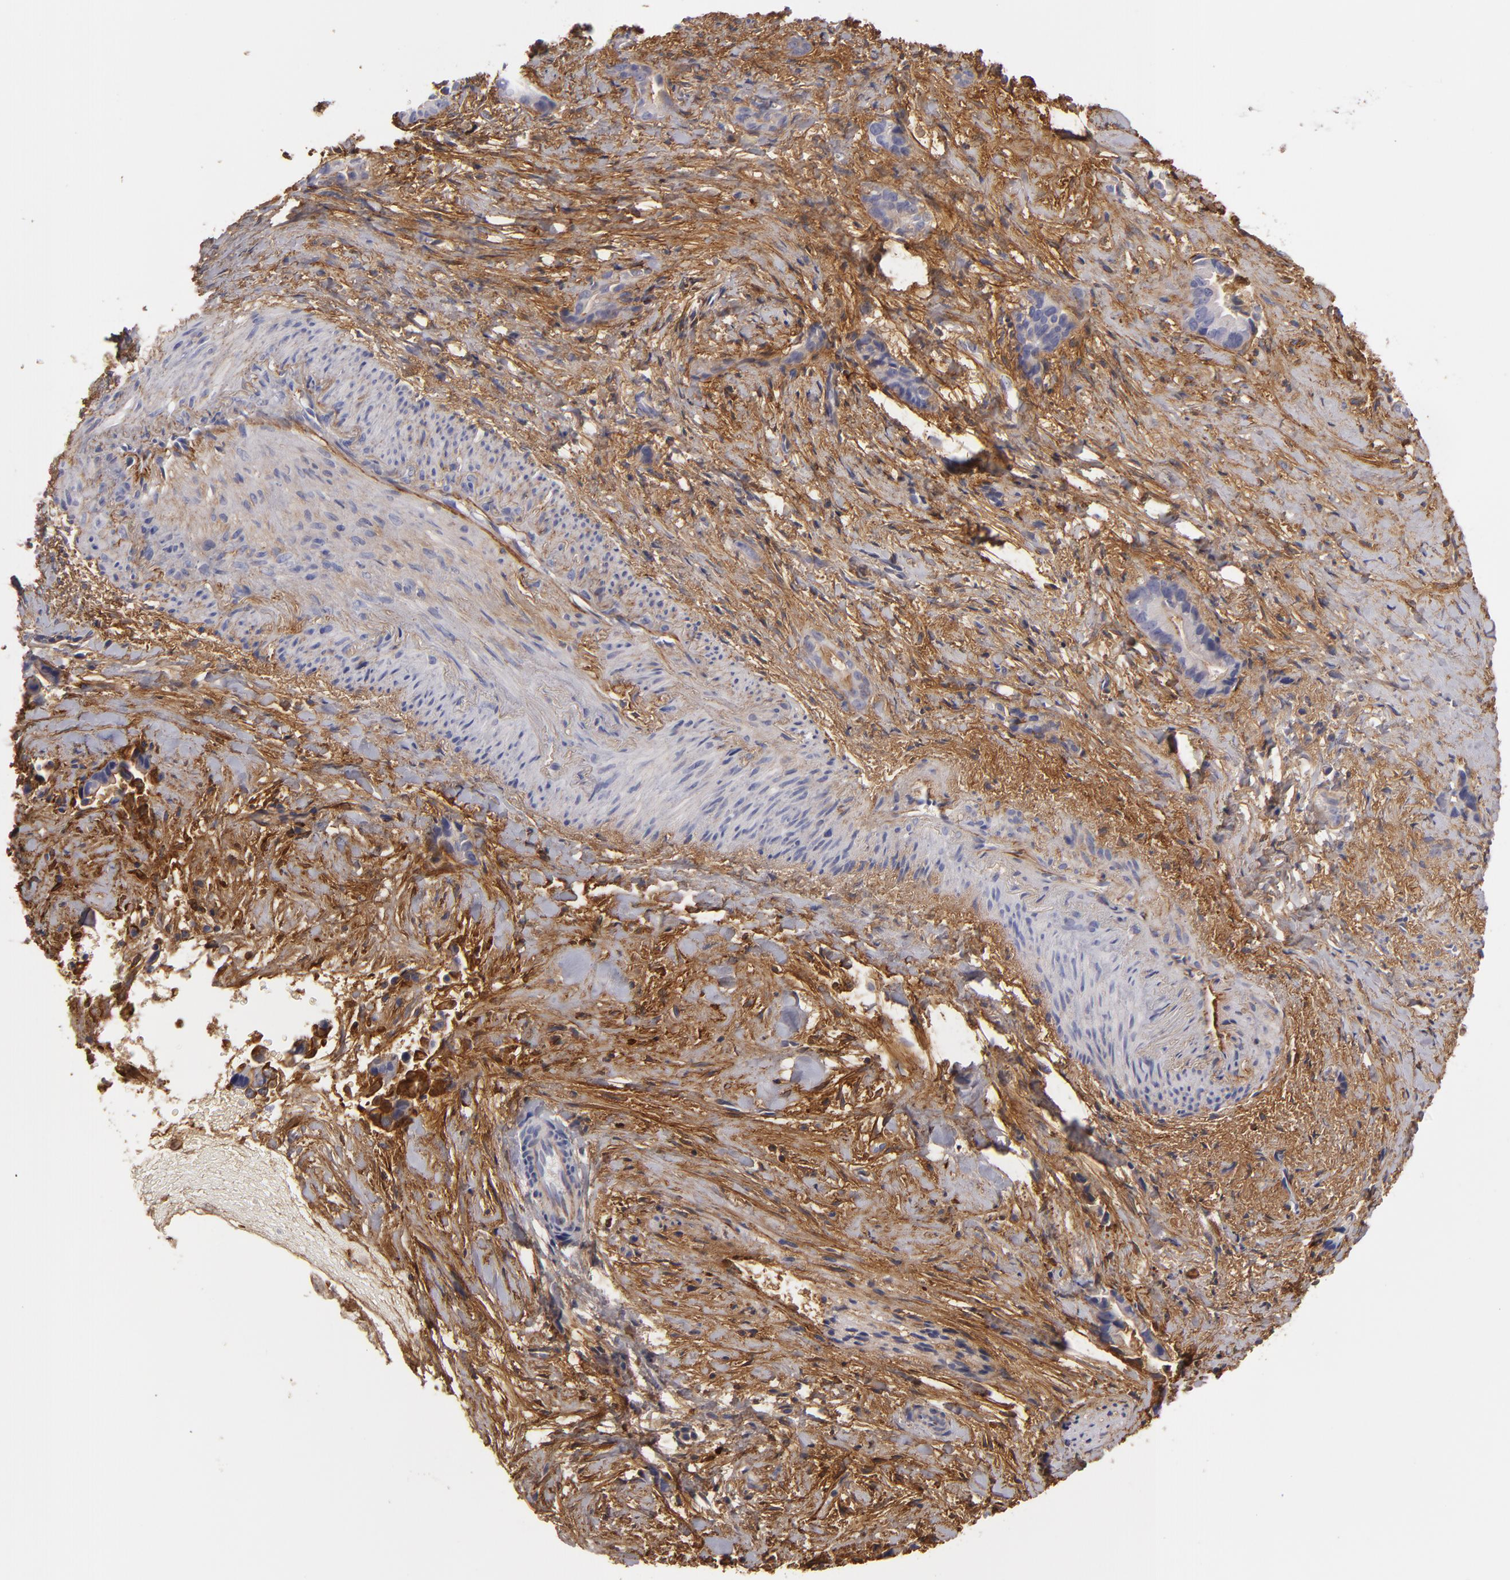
{"staining": {"intensity": "negative", "quantity": "none", "location": "none"}, "tissue": "liver cancer", "cell_type": "Tumor cells", "image_type": "cancer", "snomed": [{"axis": "morphology", "description": "Cholangiocarcinoma"}, {"axis": "topography", "description": "Liver"}], "caption": "There is no significant staining in tumor cells of cholangiocarcinoma (liver).", "gene": "FBLN1", "patient": {"sex": "female", "age": 55}}